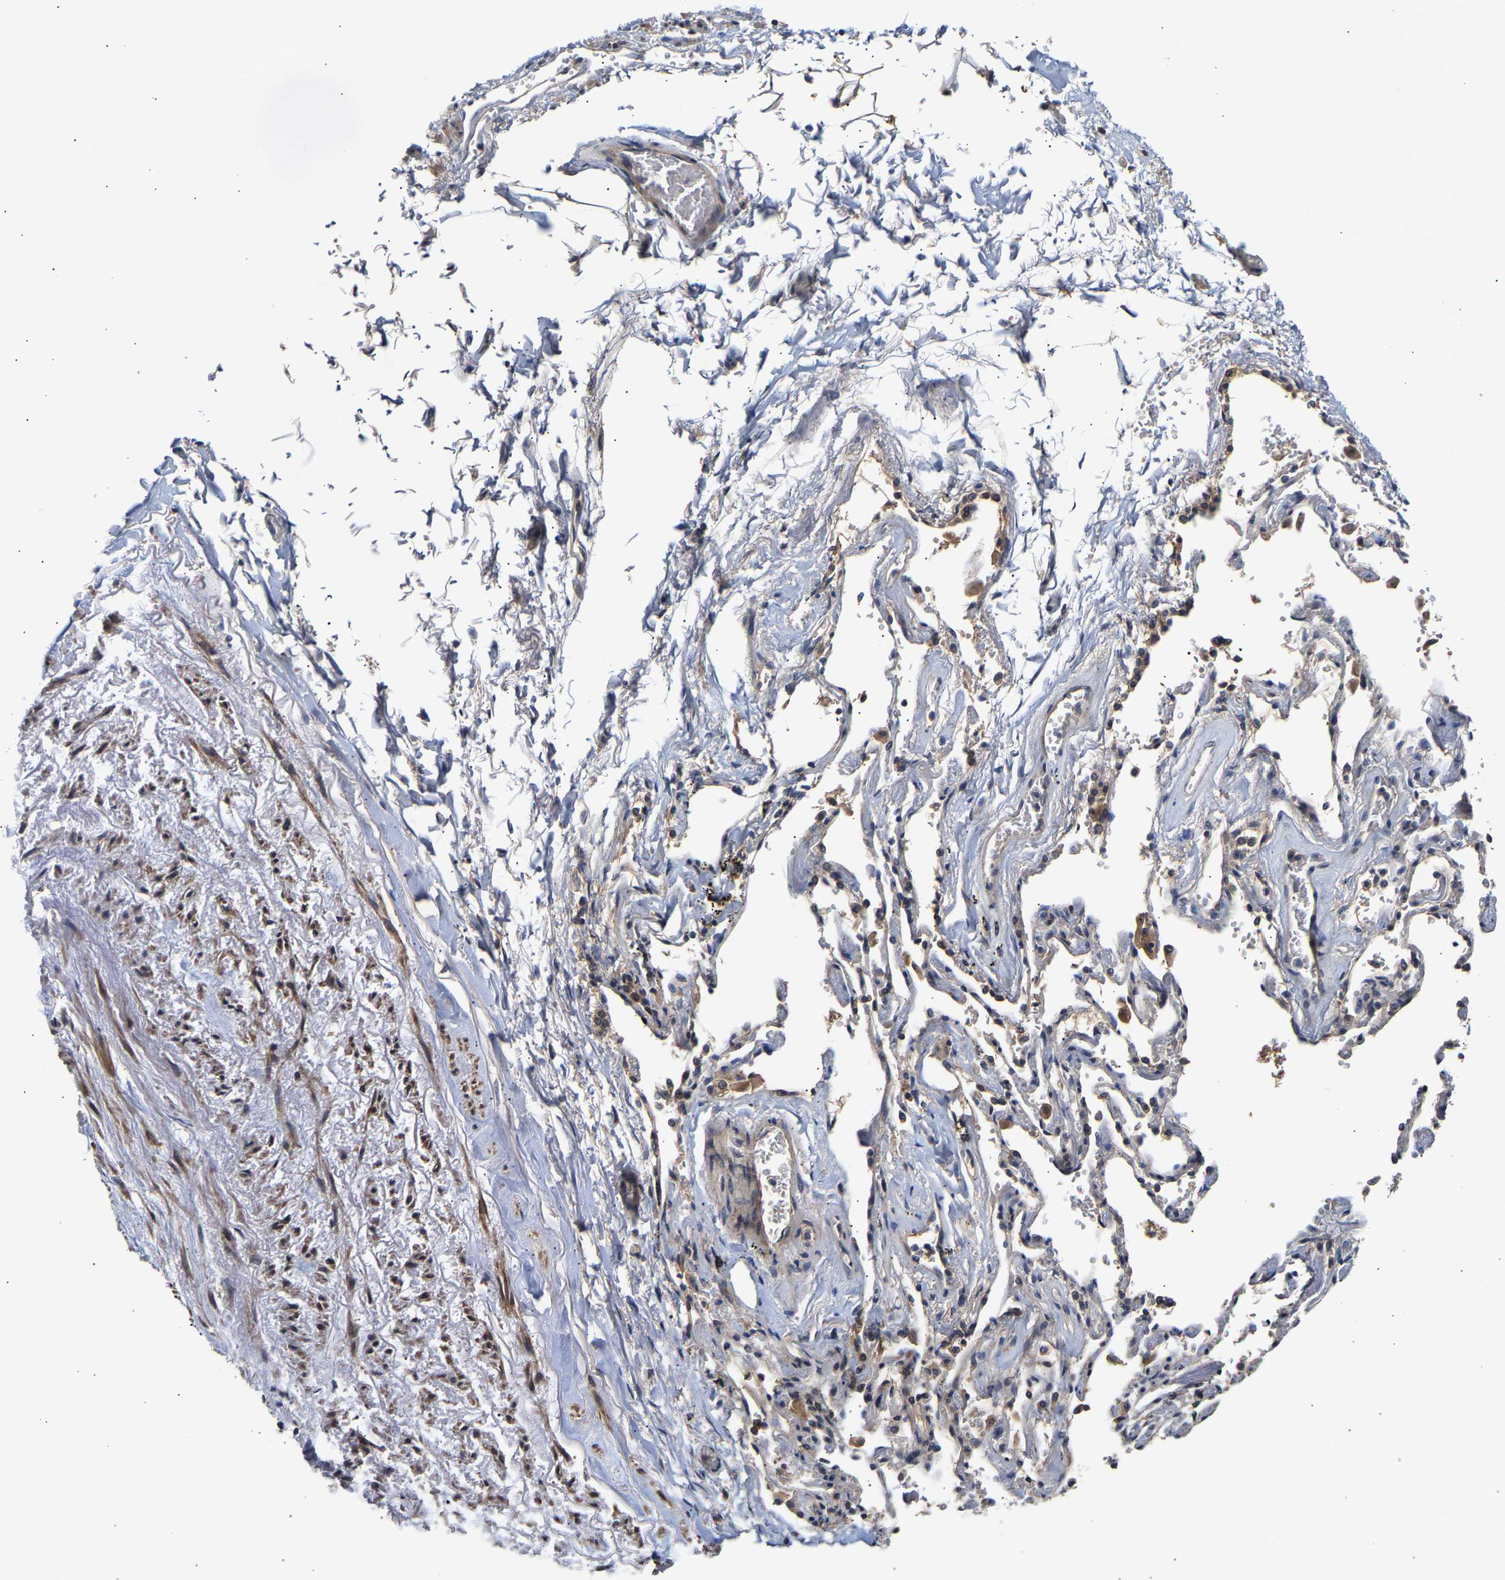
{"staining": {"intensity": "weak", "quantity": ">75%", "location": "cytoplasmic/membranous"}, "tissue": "adipose tissue", "cell_type": "Adipocytes", "image_type": "normal", "snomed": [{"axis": "morphology", "description": "Normal tissue, NOS"}, {"axis": "topography", "description": "Cartilage tissue"}, {"axis": "topography", "description": "Lung"}], "caption": "Immunohistochemistry (IHC) (DAB) staining of unremarkable human adipose tissue exhibits weak cytoplasmic/membranous protein expression in approximately >75% of adipocytes.", "gene": "KASH5", "patient": {"sex": "female", "age": 77}}